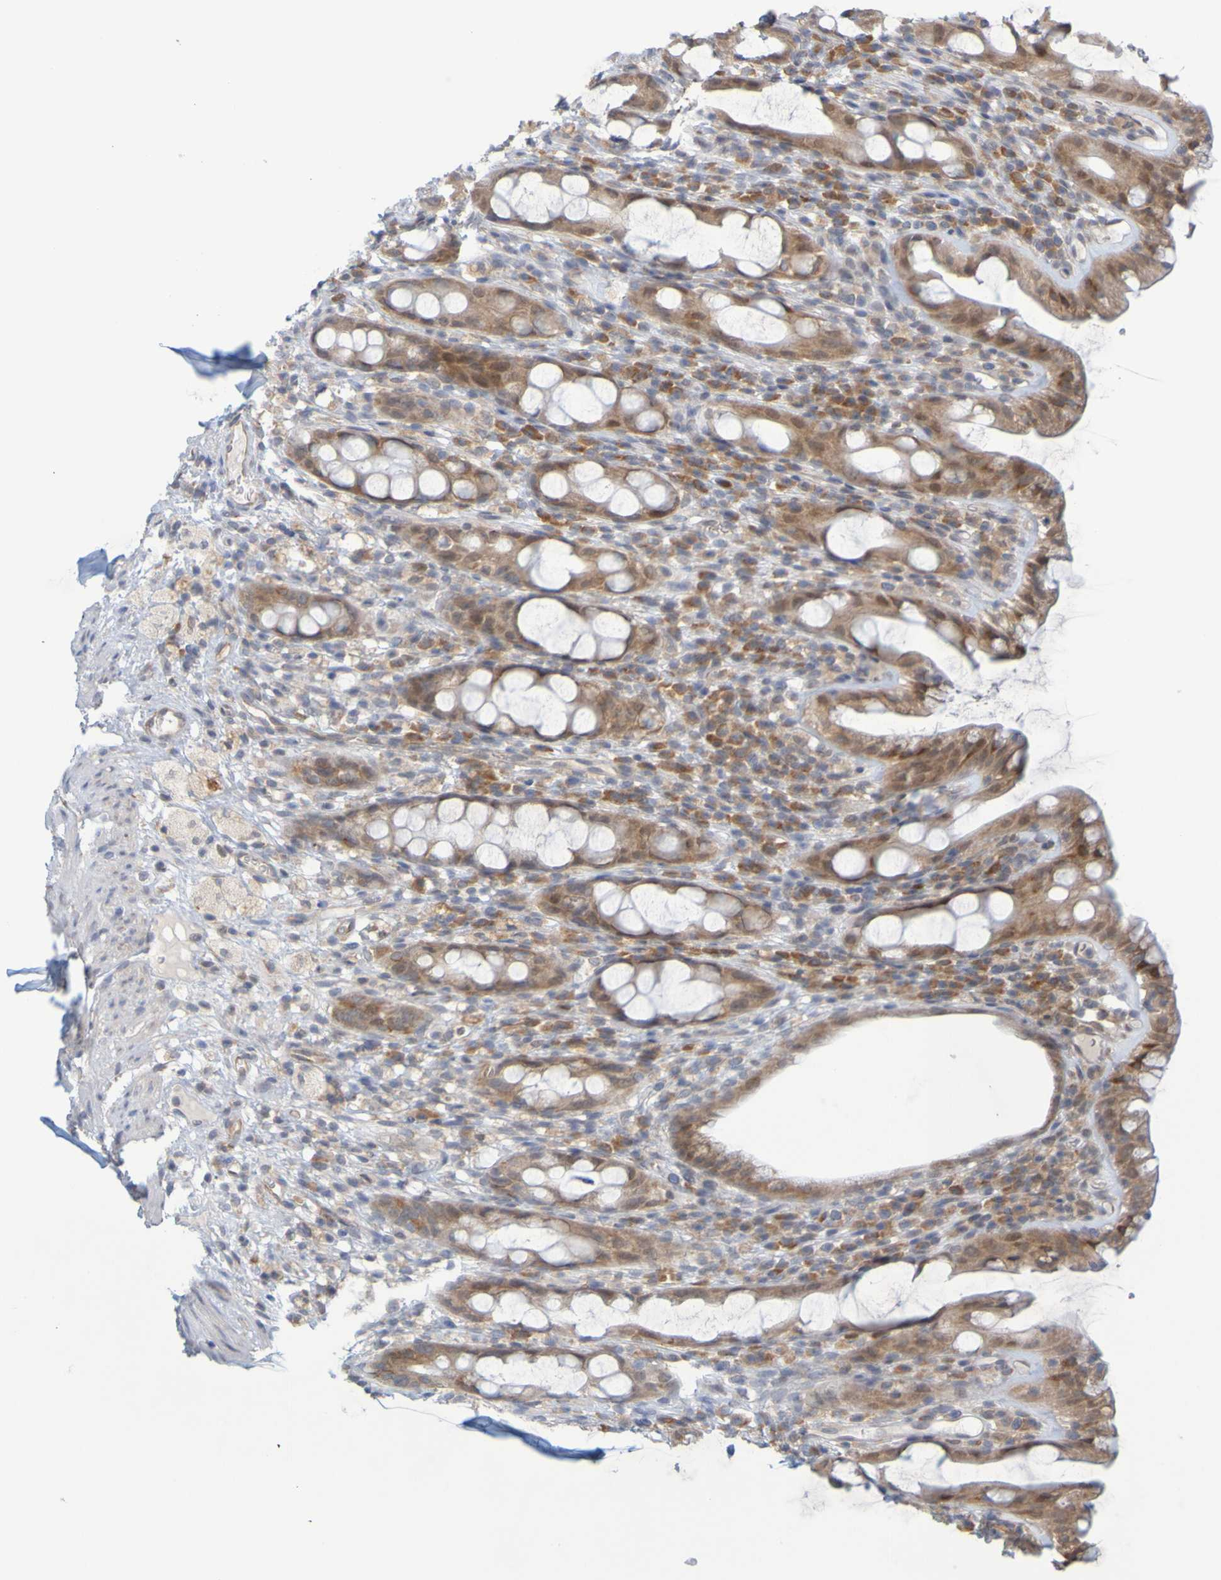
{"staining": {"intensity": "moderate", "quantity": ">75%", "location": "cytoplasmic/membranous"}, "tissue": "rectum", "cell_type": "Glandular cells", "image_type": "normal", "snomed": [{"axis": "morphology", "description": "Normal tissue, NOS"}, {"axis": "topography", "description": "Rectum"}], "caption": "Protein expression analysis of unremarkable rectum exhibits moderate cytoplasmic/membranous expression in approximately >75% of glandular cells.", "gene": "MOGS", "patient": {"sex": "male", "age": 44}}